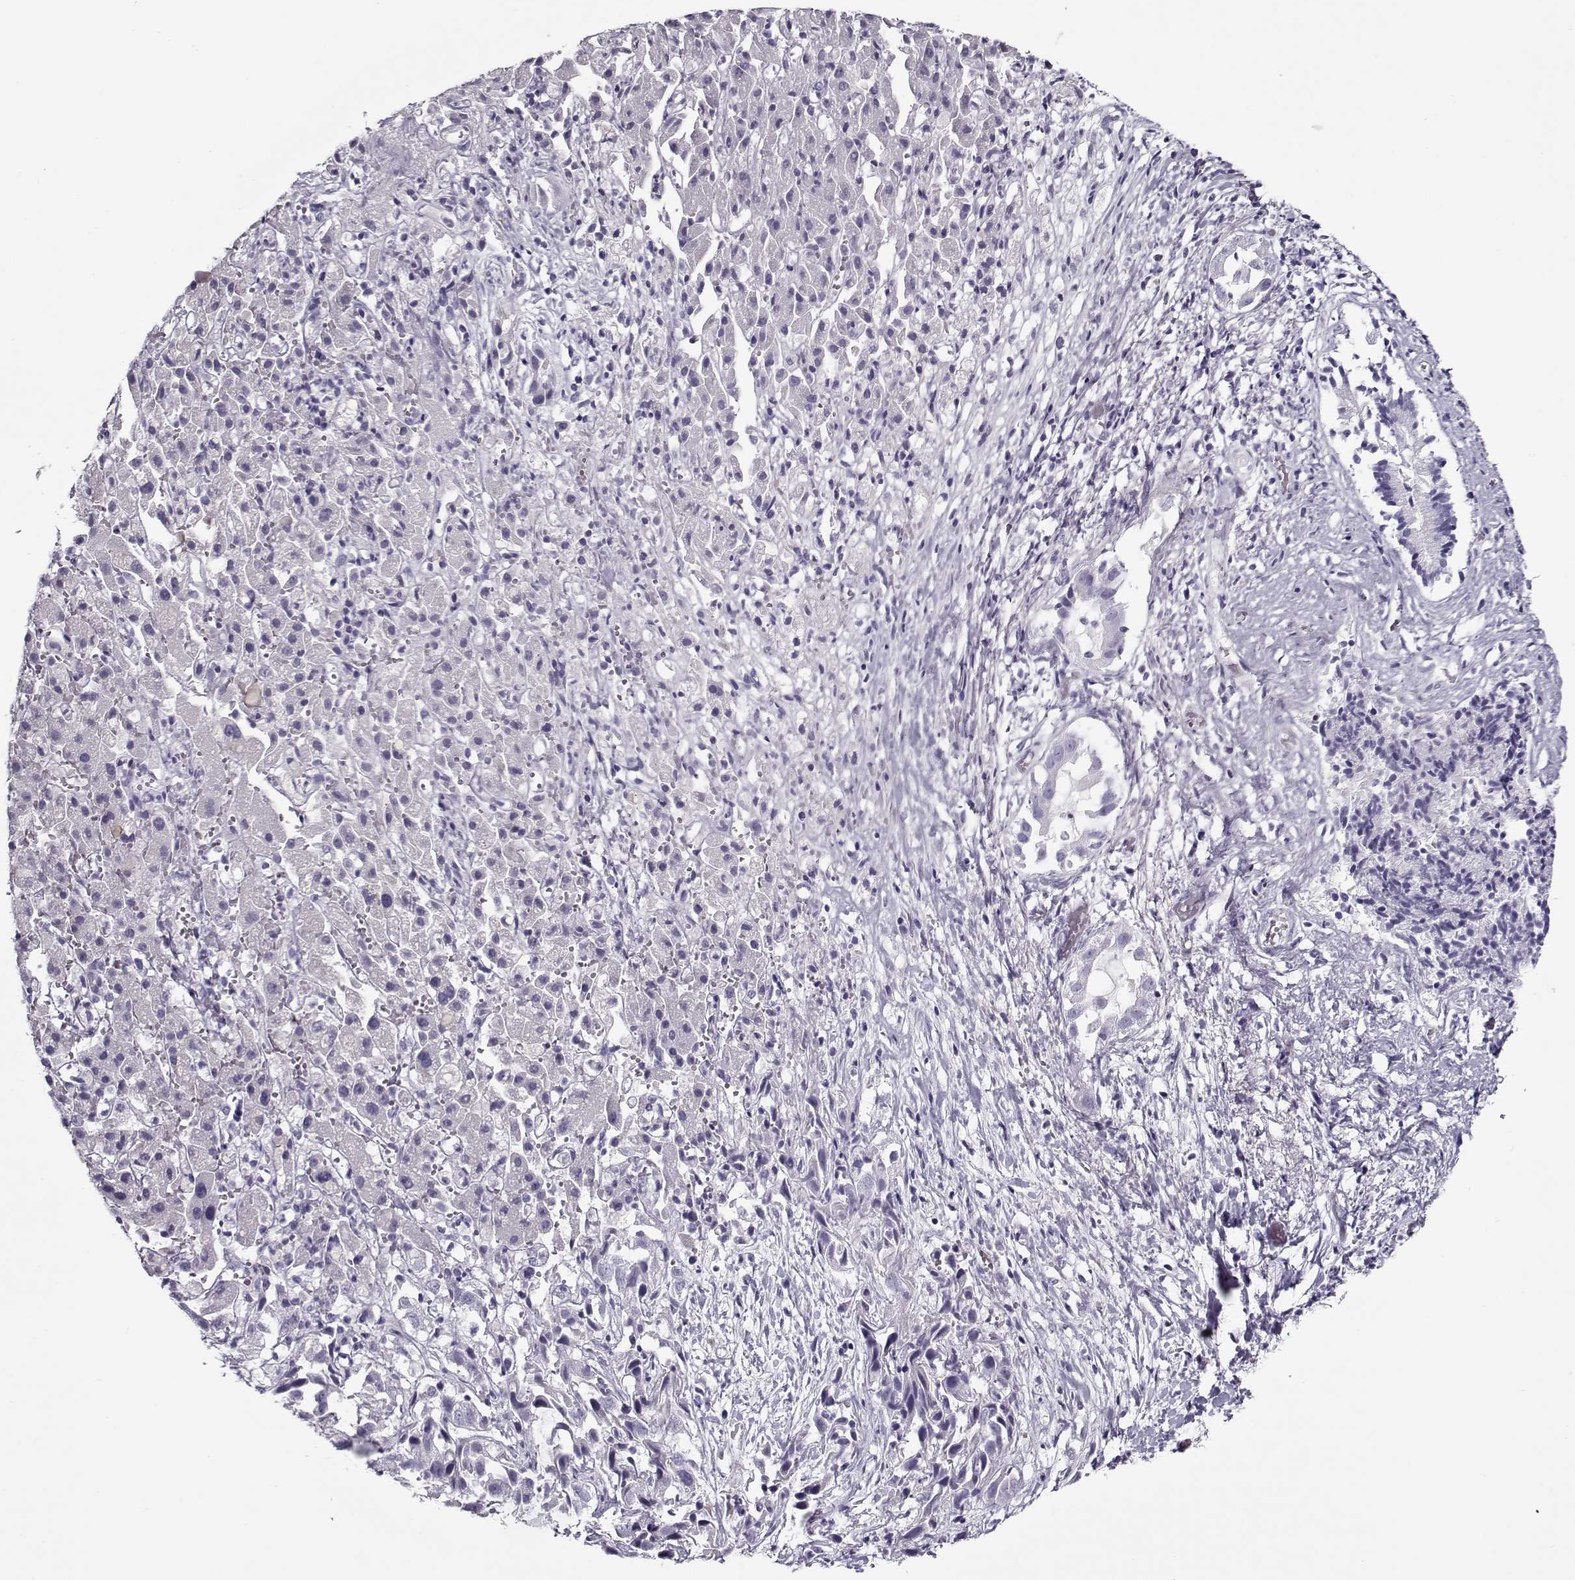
{"staining": {"intensity": "negative", "quantity": "none", "location": "none"}, "tissue": "liver cancer", "cell_type": "Tumor cells", "image_type": "cancer", "snomed": [{"axis": "morphology", "description": "Cholangiocarcinoma"}, {"axis": "topography", "description": "Liver"}], "caption": "IHC image of neoplastic tissue: human liver cancer stained with DAB shows no significant protein positivity in tumor cells. Brightfield microscopy of immunohistochemistry stained with DAB (brown) and hematoxylin (blue), captured at high magnification.", "gene": "GAGE2A", "patient": {"sex": "female", "age": 52}}